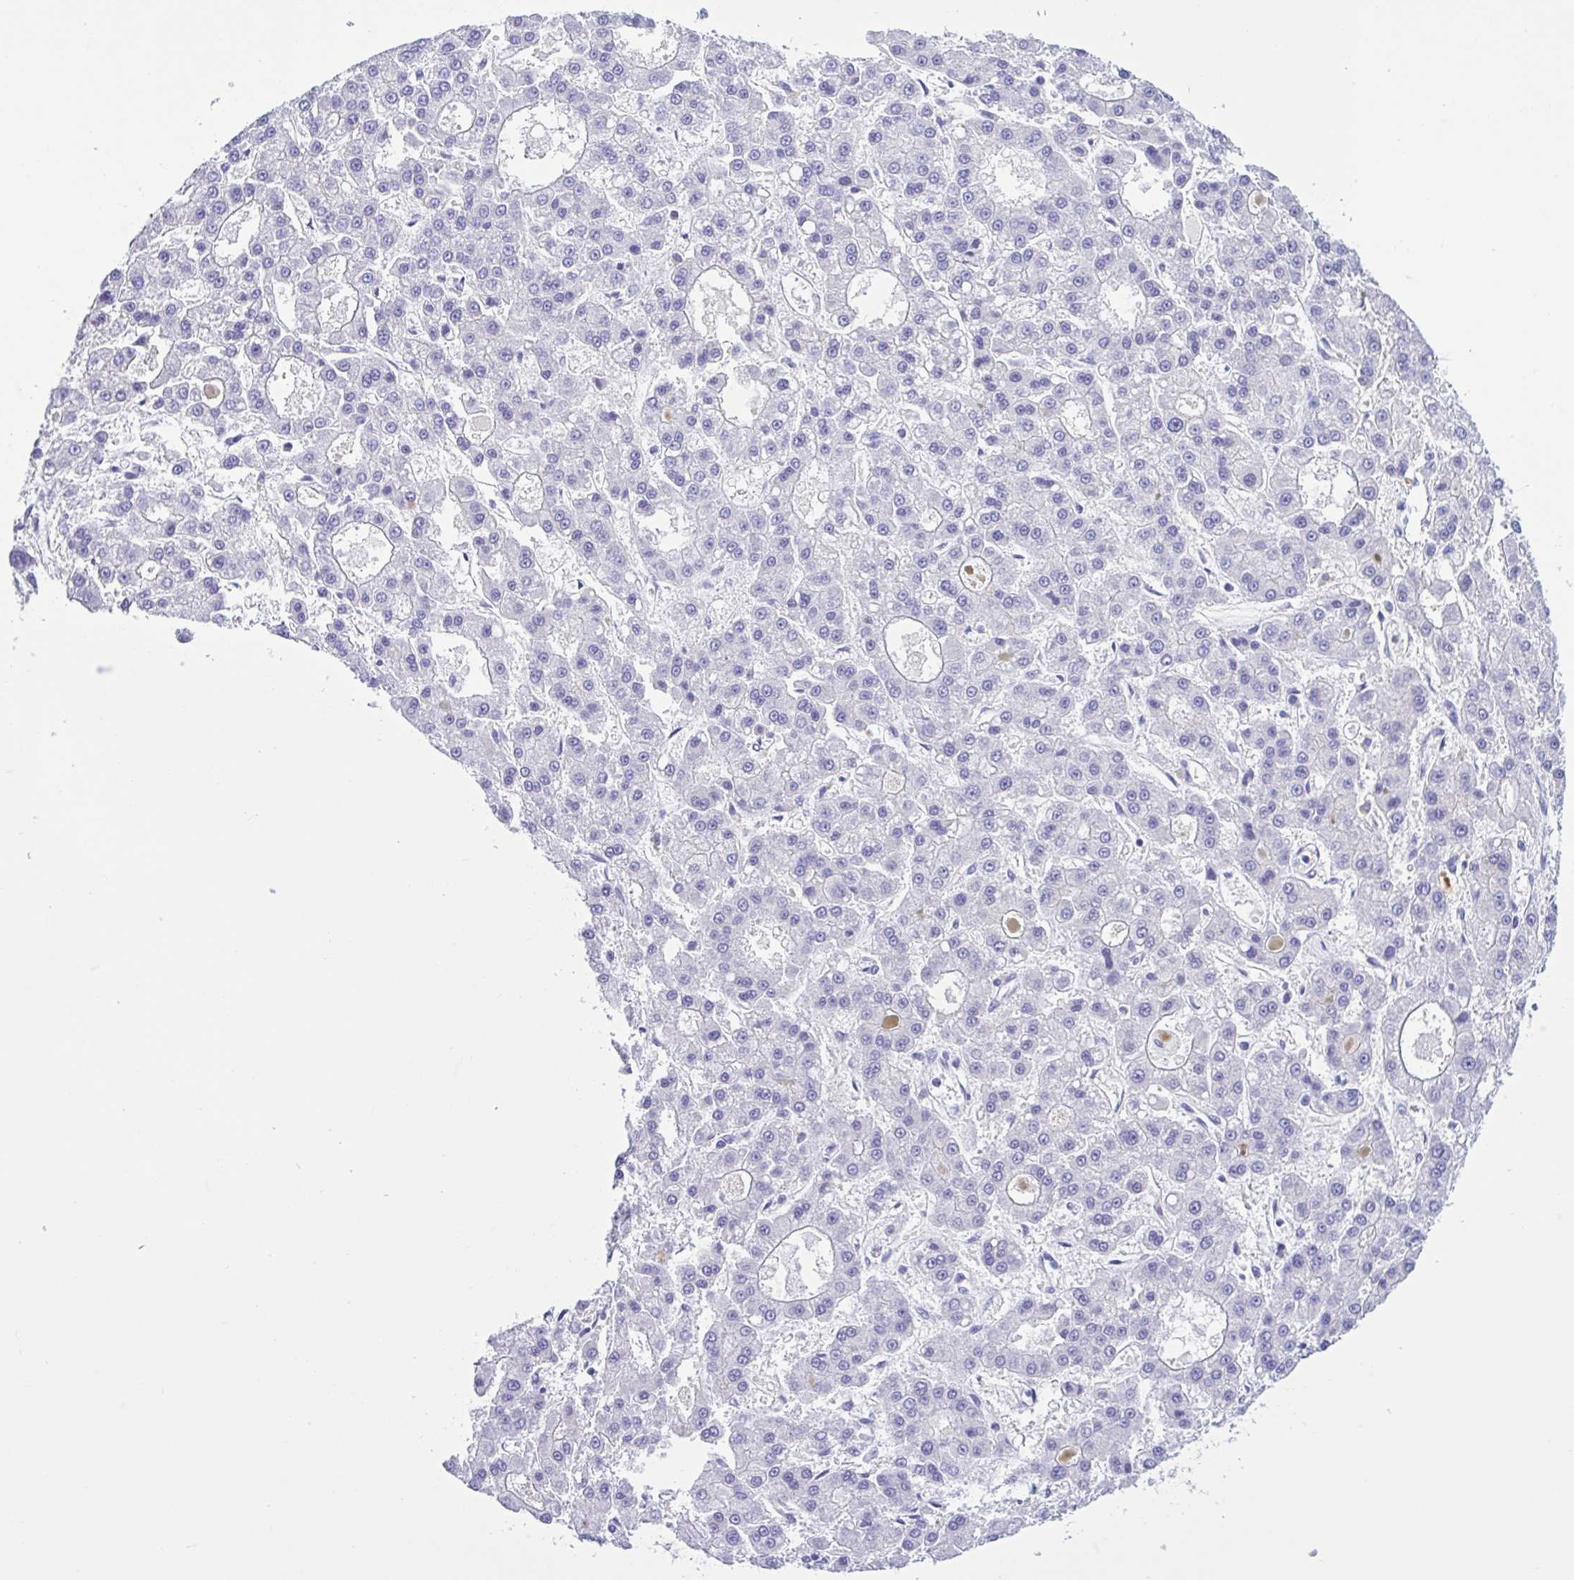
{"staining": {"intensity": "negative", "quantity": "none", "location": "none"}, "tissue": "liver cancer", "cell_type": "Tumor cells", "image_type": "cancer", "snomed": [{"axis": "morphology", "description": "Carcinoma, Hepatocellular, NOS"}, {"axis": "topography", "description": "Liver"}], "caption": "Liver cancer stained for a protein using immunohistochemistry reveals no expression tumor cells.", "gene": "OR4N4", "patient": {"sex": "male", "age": 70}}